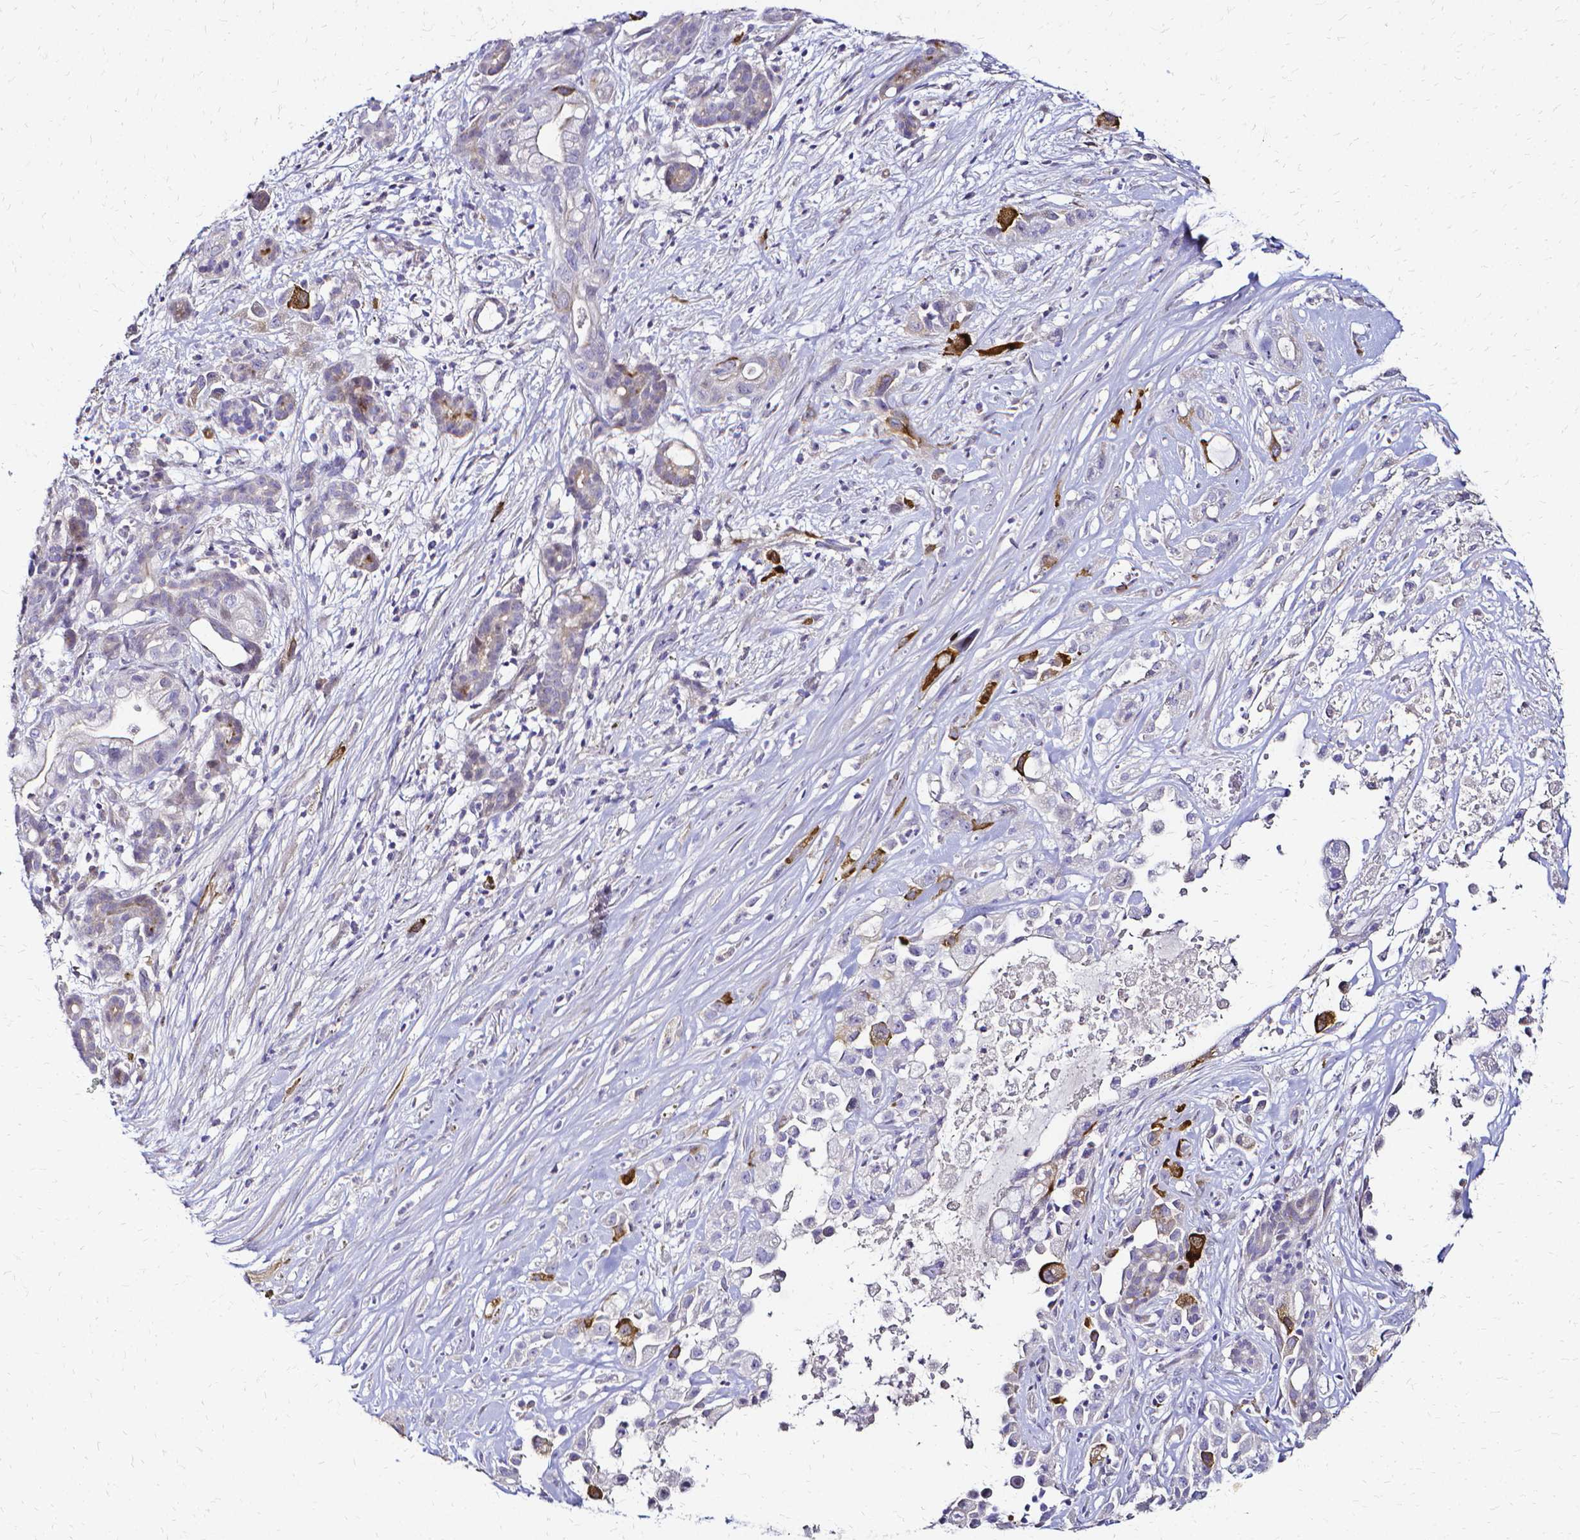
{"staining": {"intensity": "strong", "quantity": "<25%", "location": "cytoplasmic/membranous"}, "tissue": "pancreatic cancer", "cell_type": "Tumor cells", "image_type": "cancer", "snomed": [{"axis": "morphology", "description": "Adenocarcinoma, NOS"}, {"axis": "topography", "description": "Pancreas"}], "caption": "Approximately <25% of tumor cells in human adenocarcinoma (pancreatic) display strong cytoplasmic/membranous protein staining as visualized by brown immunohistochemical staining.", "gene": "CCNB1", "patient": {"sex": "male", "age": 44}}